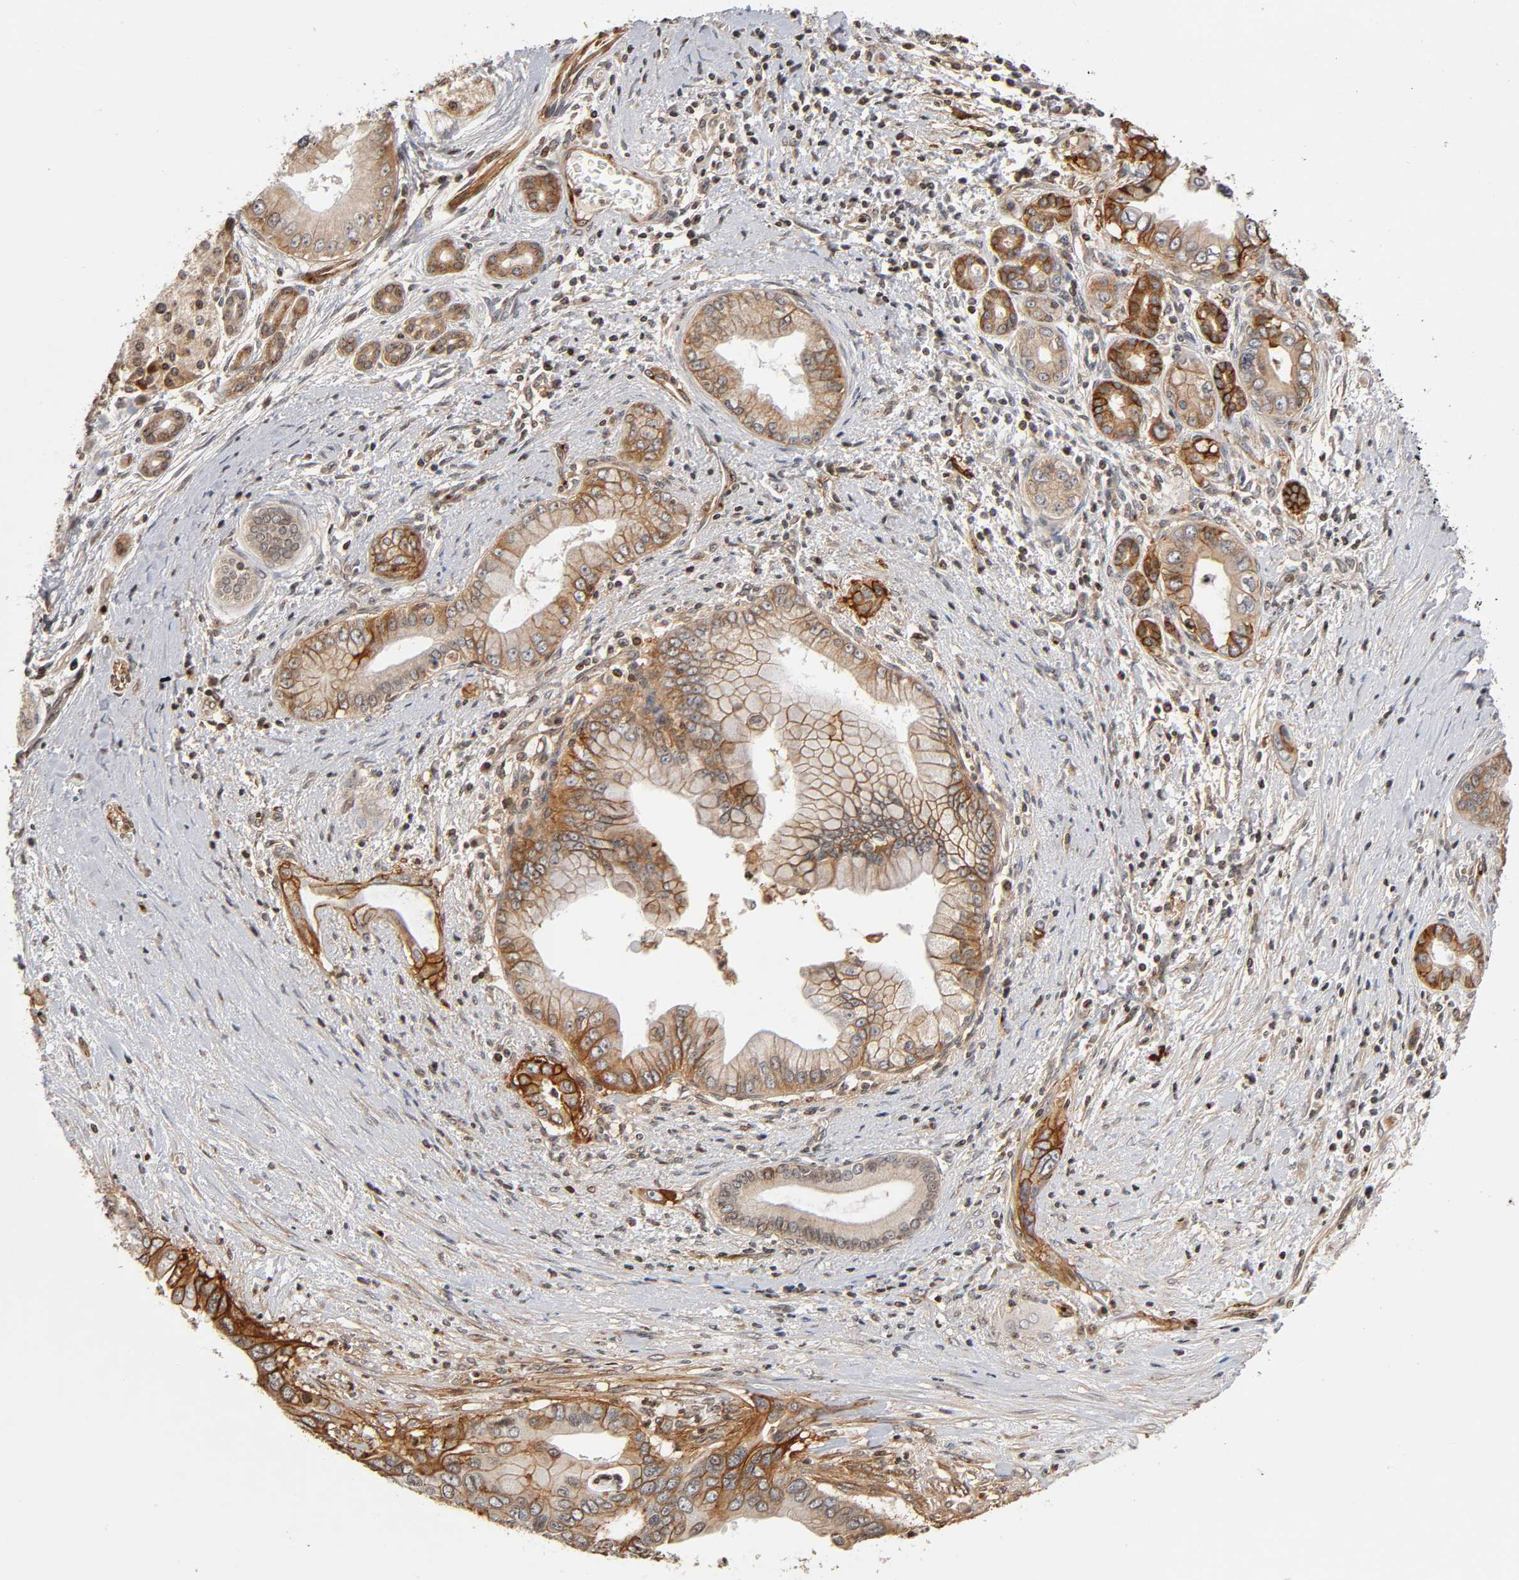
{"staining": {"intensity": "moderate", "quantity": ">75%", "location": "cytoplasmic/membranous"}, "tissue": "pancreatic cancer", "cell_type": "Tumor cells", "image_type": "cancer", "snomed": [{"axis": "morphology", "description": "Adenocarcinoma, NOS"}, {"axis": "topography", "description": "Pancreas"}], "caption": "High-magnification brightfield microscopy of adenocarcinoma (pancreatic) stained with DAB (brown) and counterstained with hematoxylin (blue). tumor cells exhibit moderate cytoplasmic/membranous expression is present in approximately>75% of cells.", "gene": "ITGAV", "patient": {"sex": "male", "age": 59}}